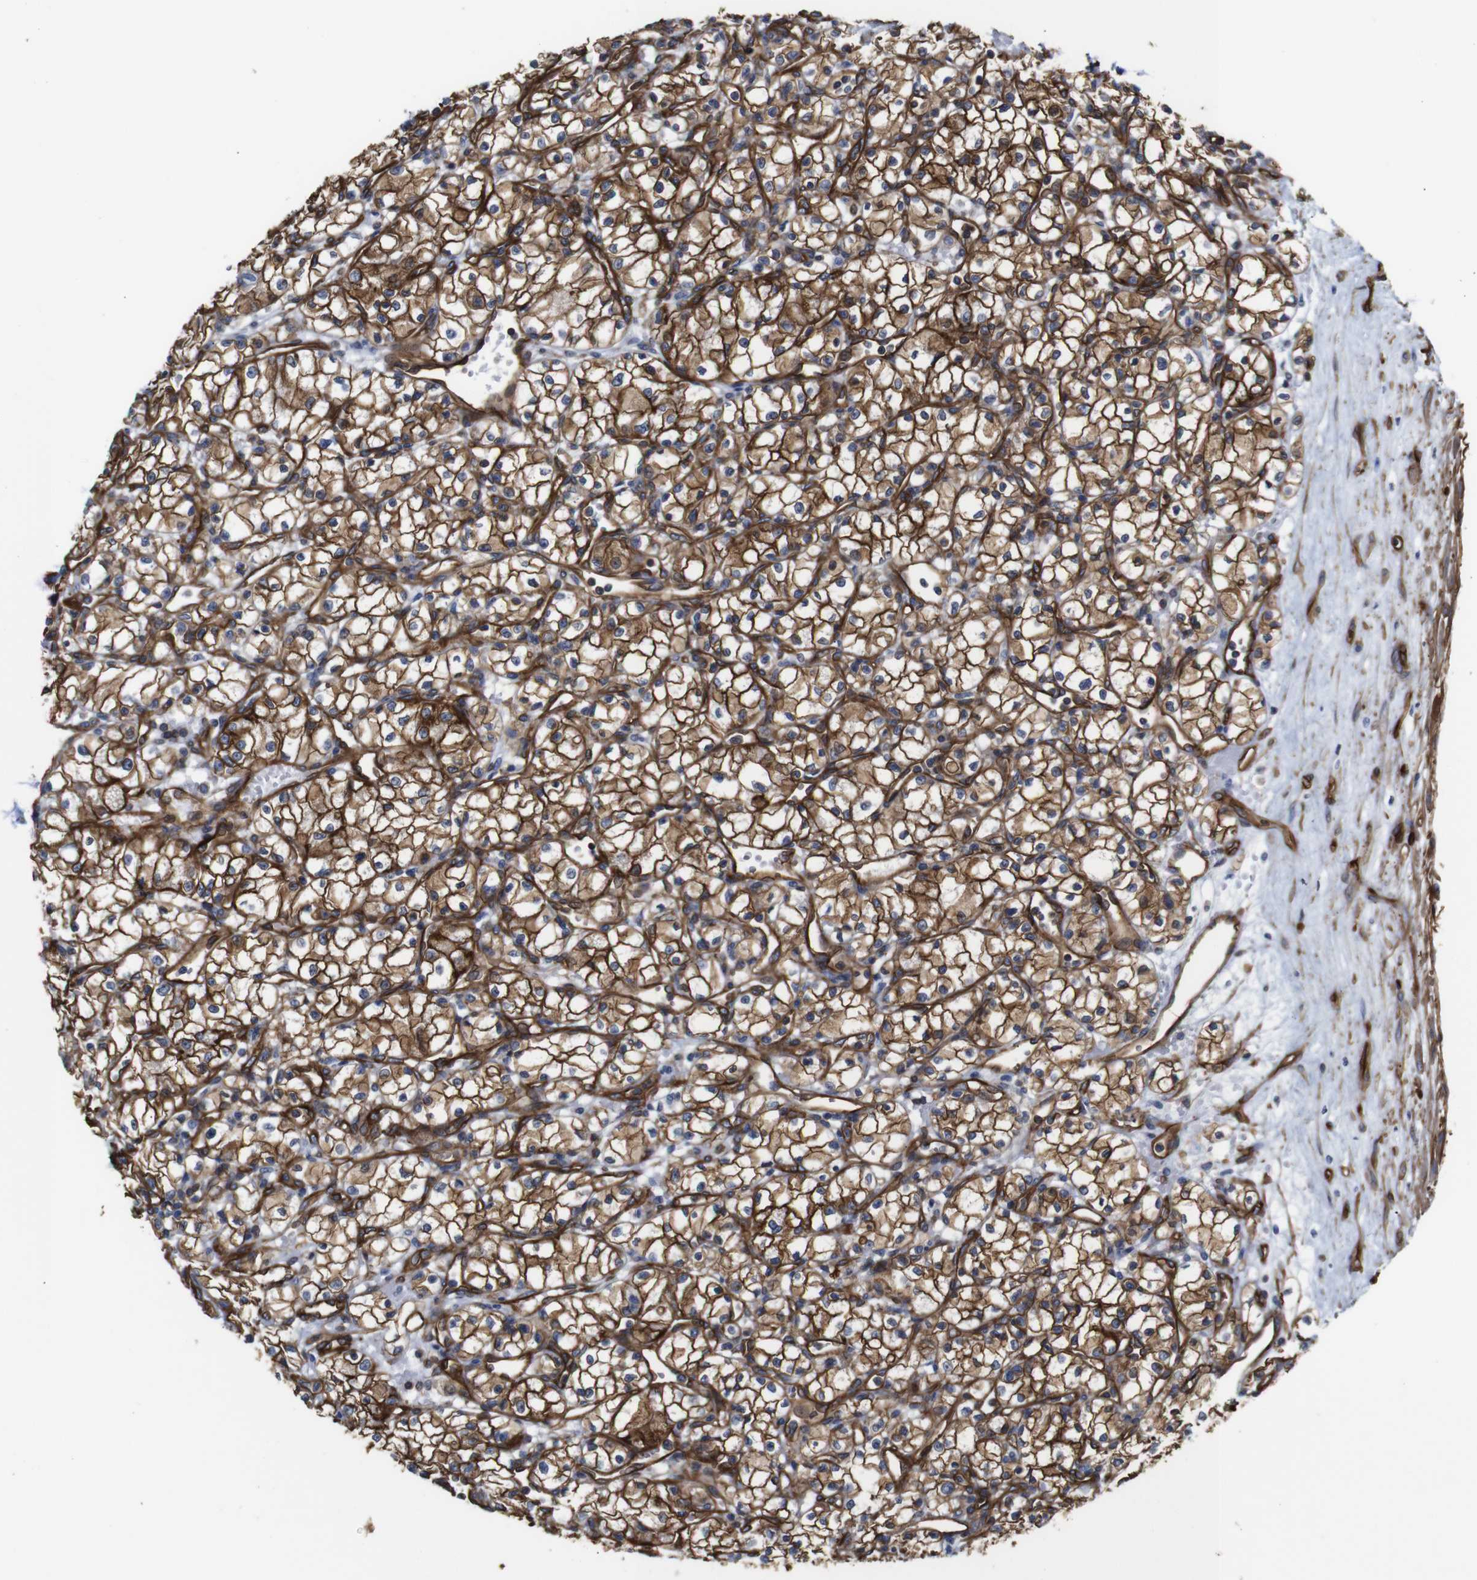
{"staining": {"intensity": "strong", "quantity": ">75%", "location": "cytoplasmic/membranous"}, "tissue": "renal cancer", "cell_type": "Tumor cells", "image_type": "cancer", "snomed": [{"axis": "morphology", "description": "Normal tissue, NOS"}, {"axis": "morphology", "description": "Adenocarcinoma, NOS"}, {"axis": "topography", "description": "Kidney"}], "caption": "A brown stain highlights strong cytoplasmic/membranous expression of a protein in human renal cancer (adenocarcinoma) tumor cells.", "gene": "SPTBN1", "patient": {"sex": "male", "age": 59}}